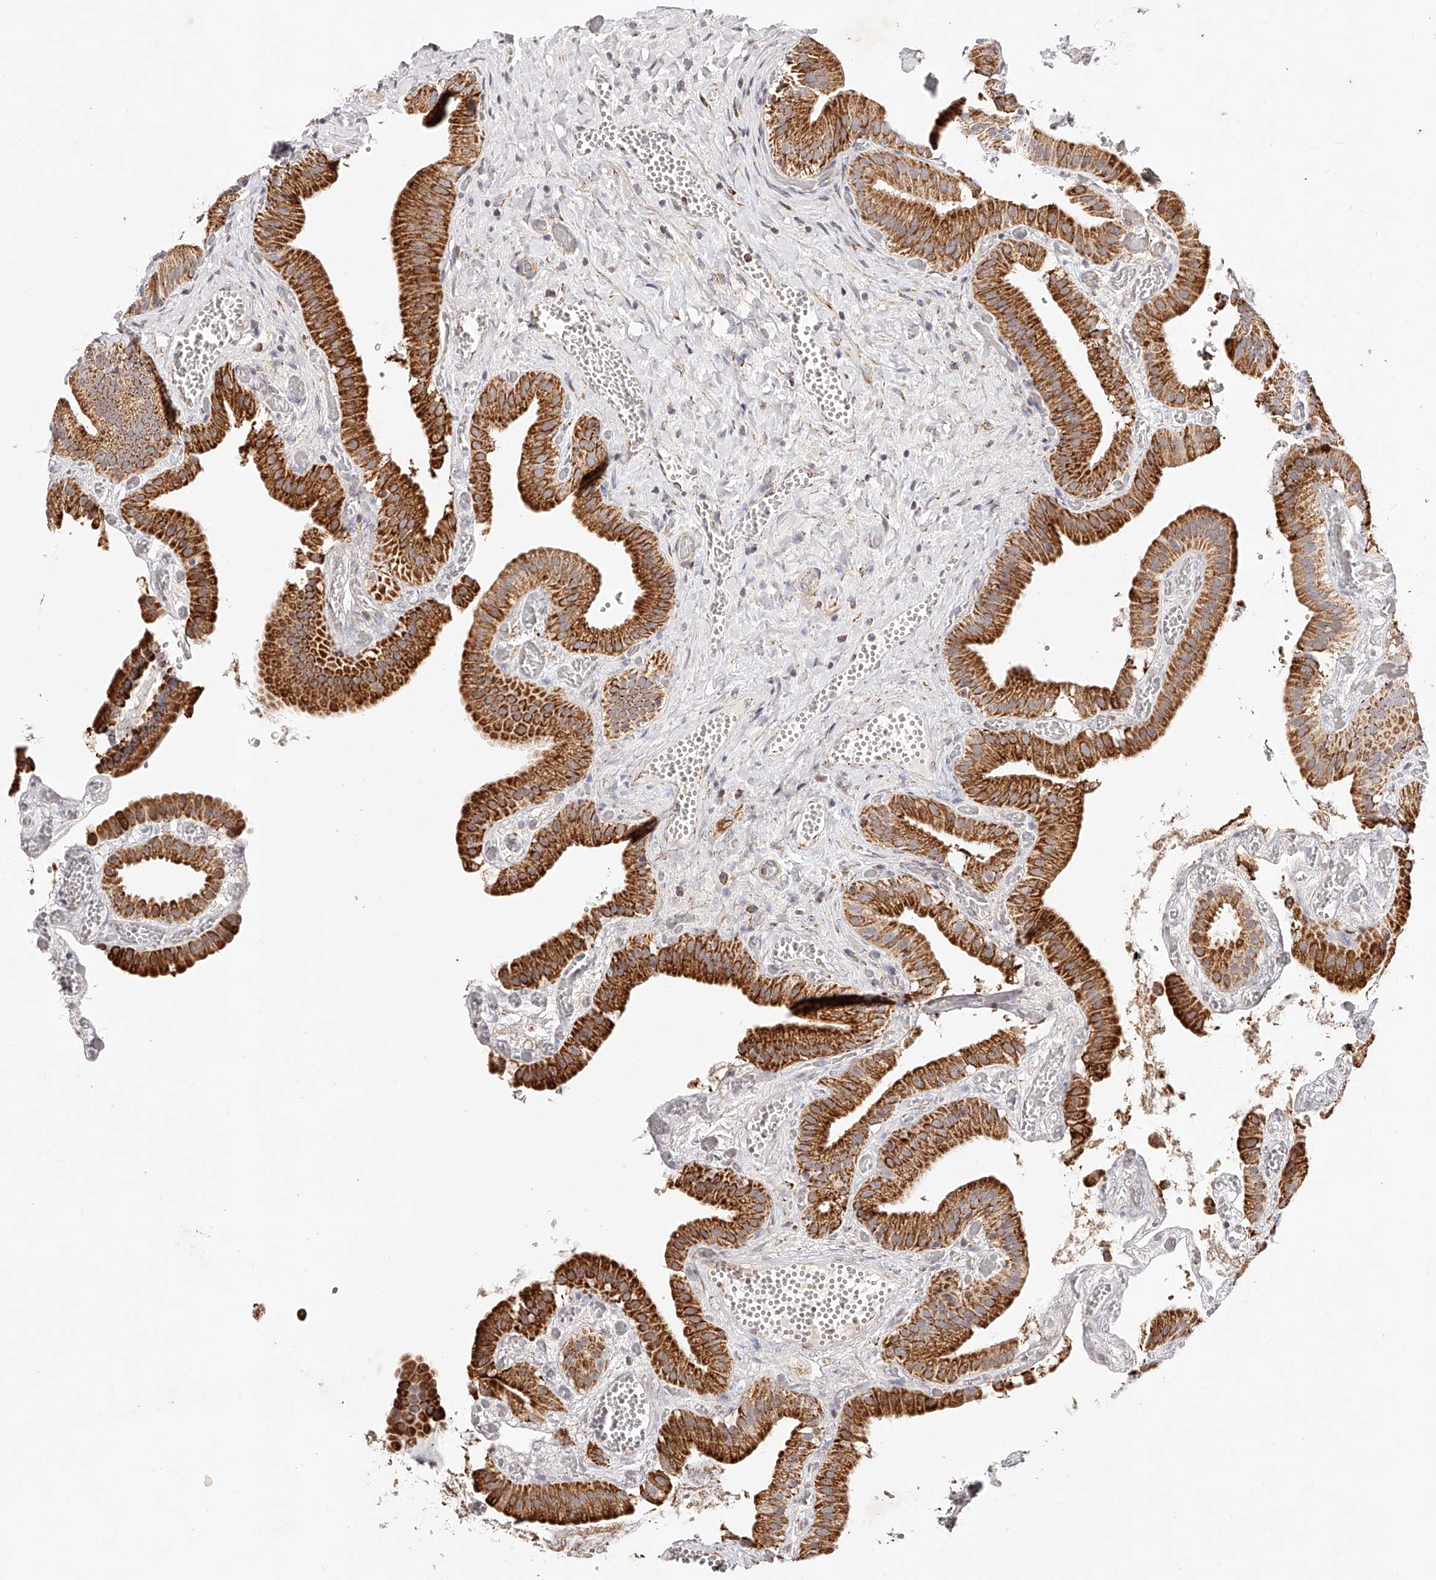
{"staining": {"intensity": "strong", "quantity": ">75%", "location": "cytoplasmic/membranous"}, "tissue": "gallbladder", "cell_type": "Glandular cells", "image_type": "normal", "snomed": [{"axis": "morphology", "description": "Normal tissue, NOS"}, {"axis": "topography", "description": "Gallbladder"}], "caption": "DAB (3,3'-diaminobenzidine) immunohistochemical staining of unremarkable gallbladder reveals strong cytoplasmic/membranous protein expression in approximately >75% of glandular cells. The staining was performed using DAB (3,3'-diaminobenzidine) to visualize the protein expression in brown, while the nuclei were stained in blue with hematoxylin (Magnification: 20x).", "gene": "NDUFV3", "patient": {"sex": "female", "age": 64}}